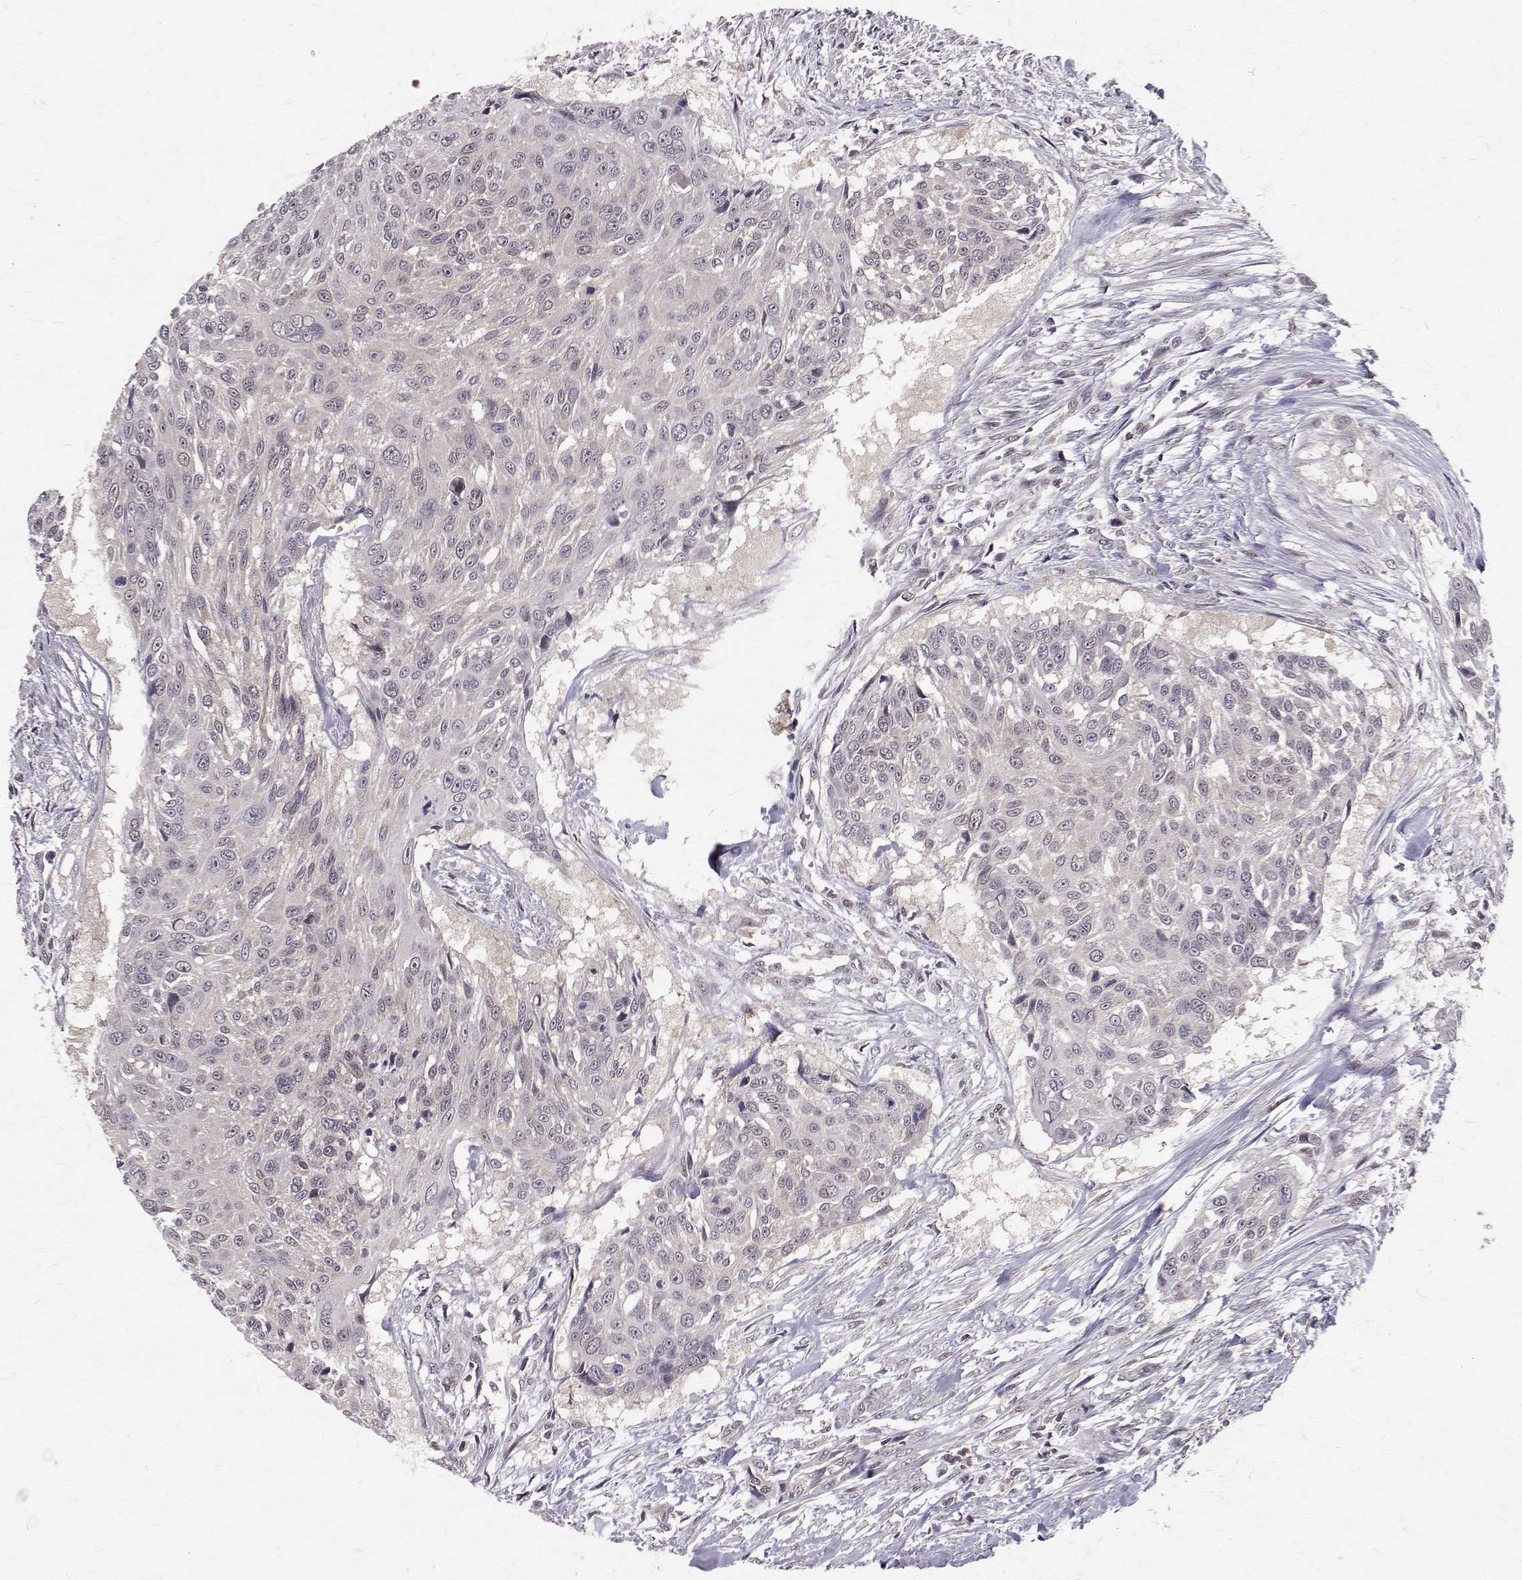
{"staining": {"intensity": "negative", "quantity": "none", "location": "none"}, "tissue": "urothelial cancer", "cell_type": "Tumor cells", "image_type": "cancer", "snomed": [{"axis": "morphology", "description": "Urothelial carcinoma, NOS"}, {"axis": "topography", "description": "Urinary bladder"}], "caption": "Micrograph shows no significant protein positivity in tumor cells of urothelial cancer.", "gene": "NIF3L1", "patient": {"sex": "male", "age": 55}}